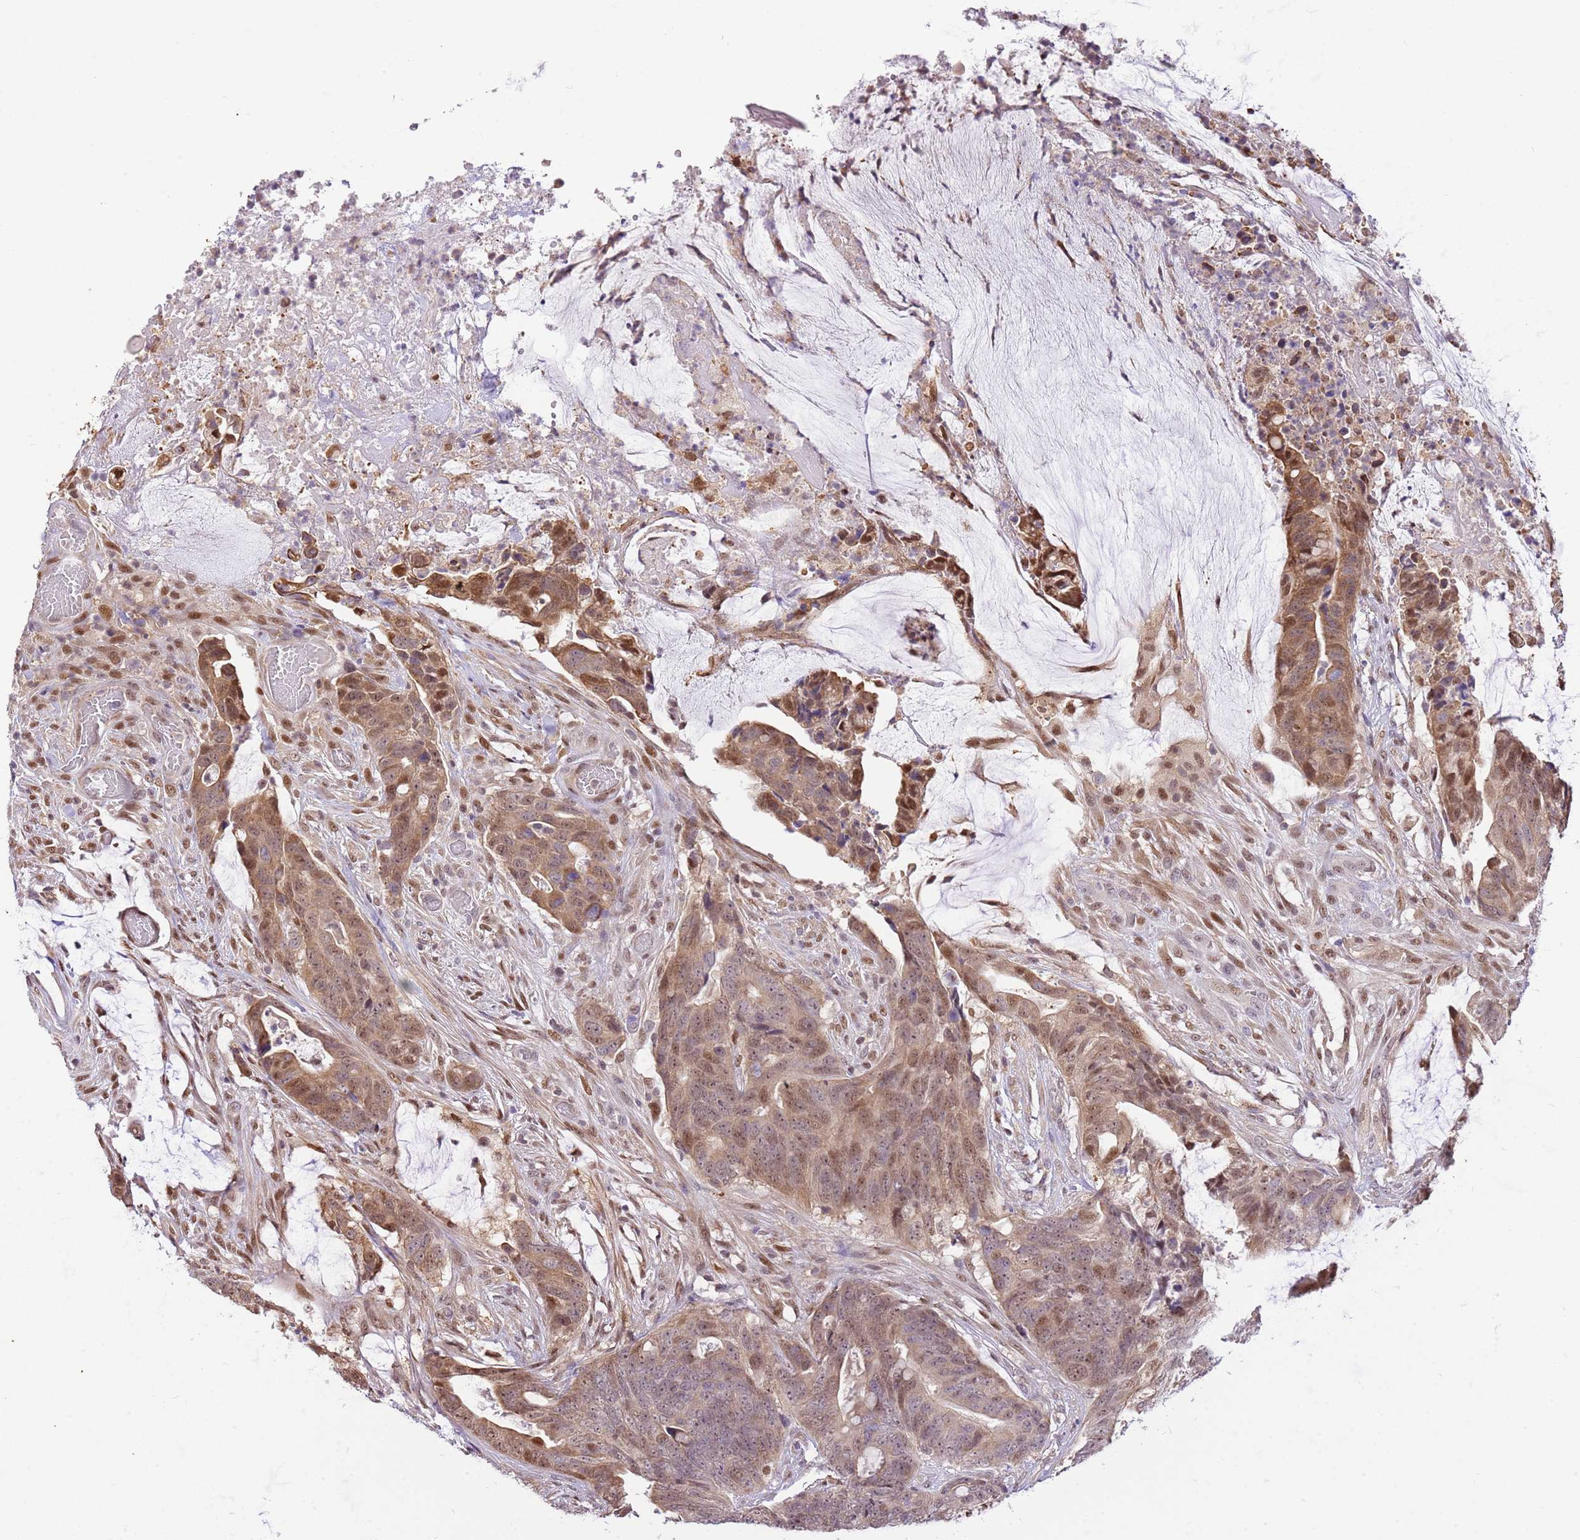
{"staining": {"intensity": "moderate", "quantity": ">75%", "location": "cytoplasmic/membranous,nuclear"}, "tissue": "colorectal cancer", "cell_type": "Tumor cells", "image_type": "cancer", "snomed": [{"axis": "morphology", "description": "Adenocarcinoma, NOS"}, {"axis": "topography", "description": "Colon"}], "caption": "Brown immunohistochemical staining in colorectal adenocarcinoma shows moderate cytoplasmic/membranous and nuclear positivity in about >75% of tumor cells.", "gene": "RFK", "patient": {"sex": "female", "age": 82}}